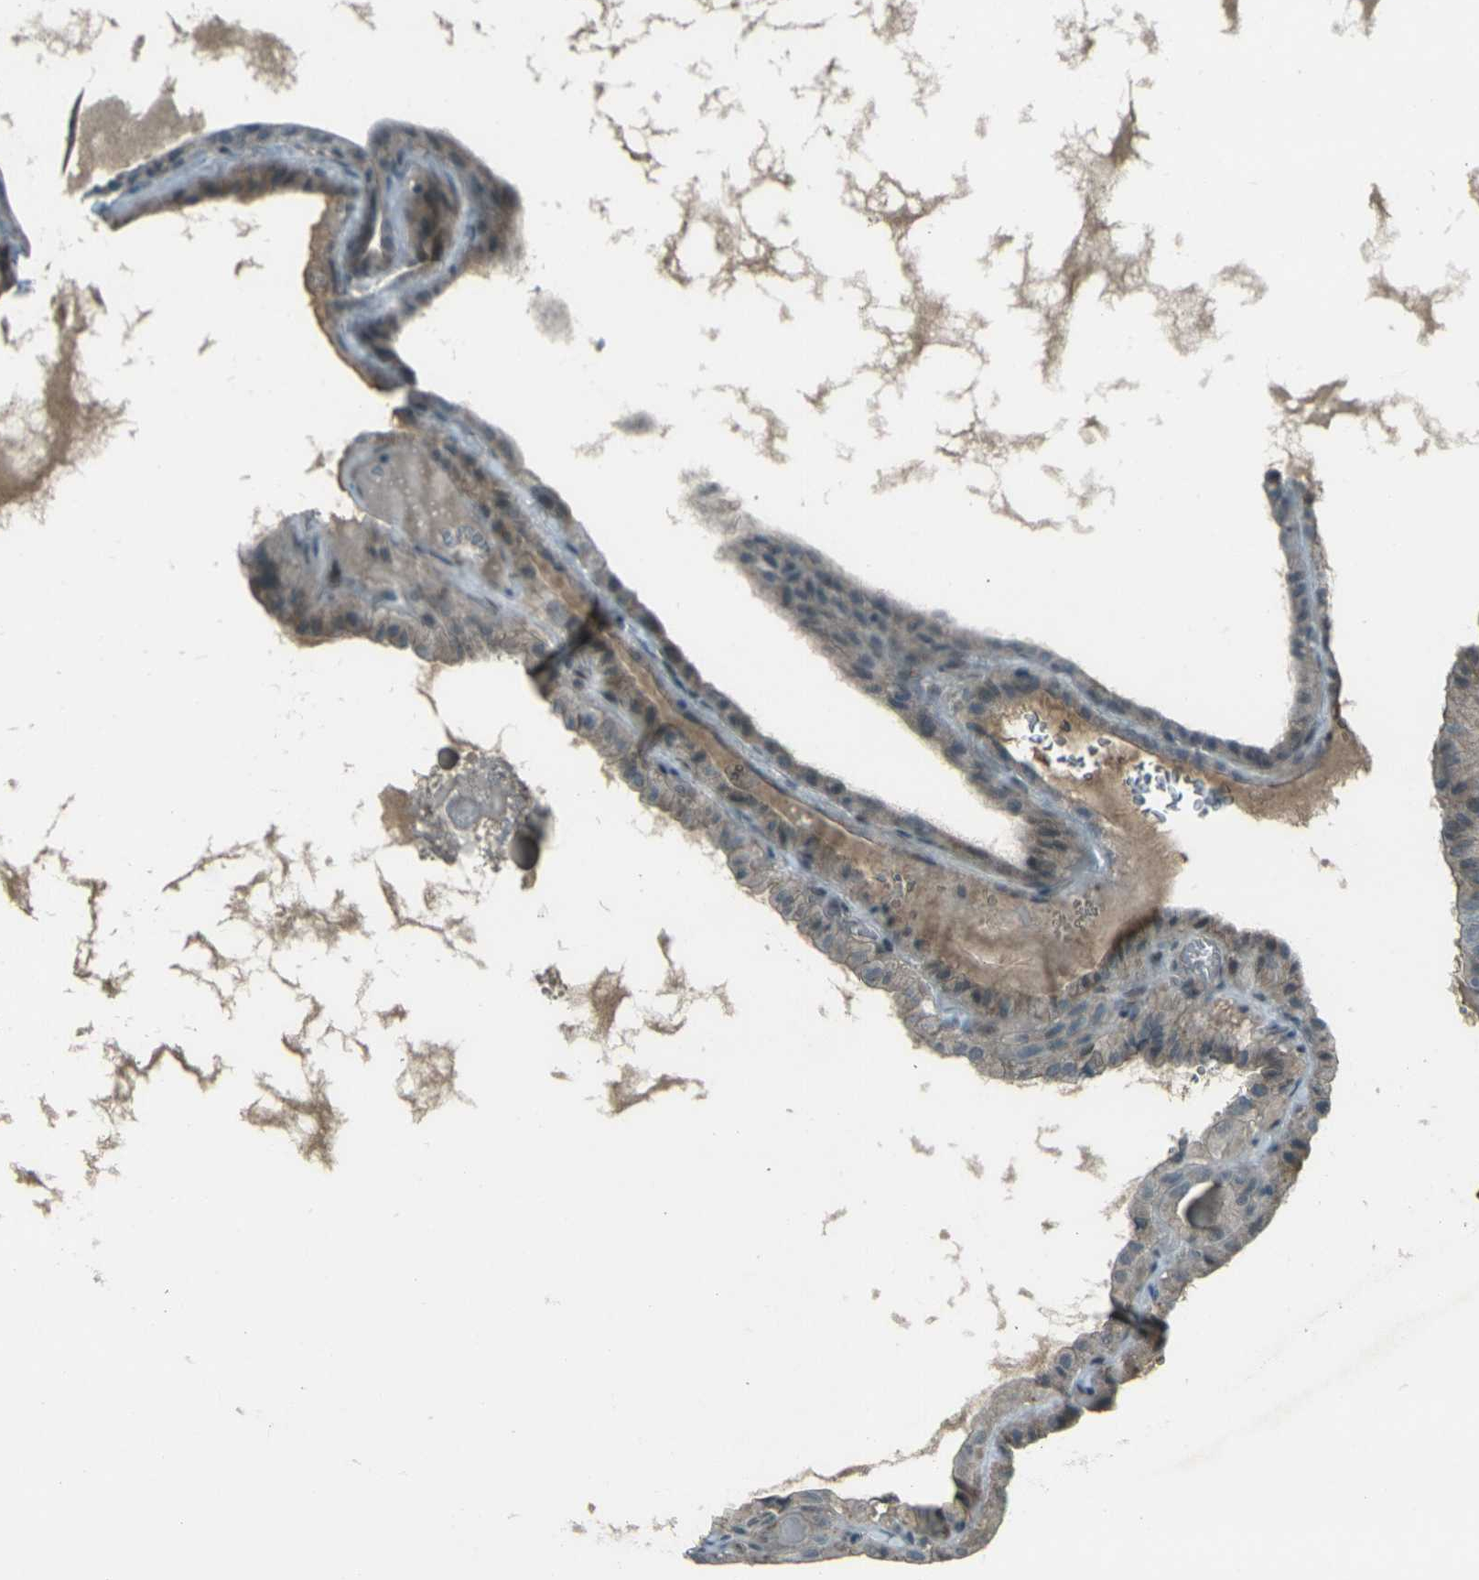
{"staining": {"intensity": "negative", "quantity": "none", "location": "none"}, "tissue": "thyroid cancer", "cell_type": "Tumor cells", "image_type": "cancer", "snomed": [{"axis": "morphology", "description": "Papillary adenocarcinoma, NOS"}, {"axis": "topography", "description": "Thyroid gland"}], "caption": "Tumor cells are negative for protein expression in human thyroid cancer.", "gene": "GPR19", "patient": {"sex": "male", "age": 77}}